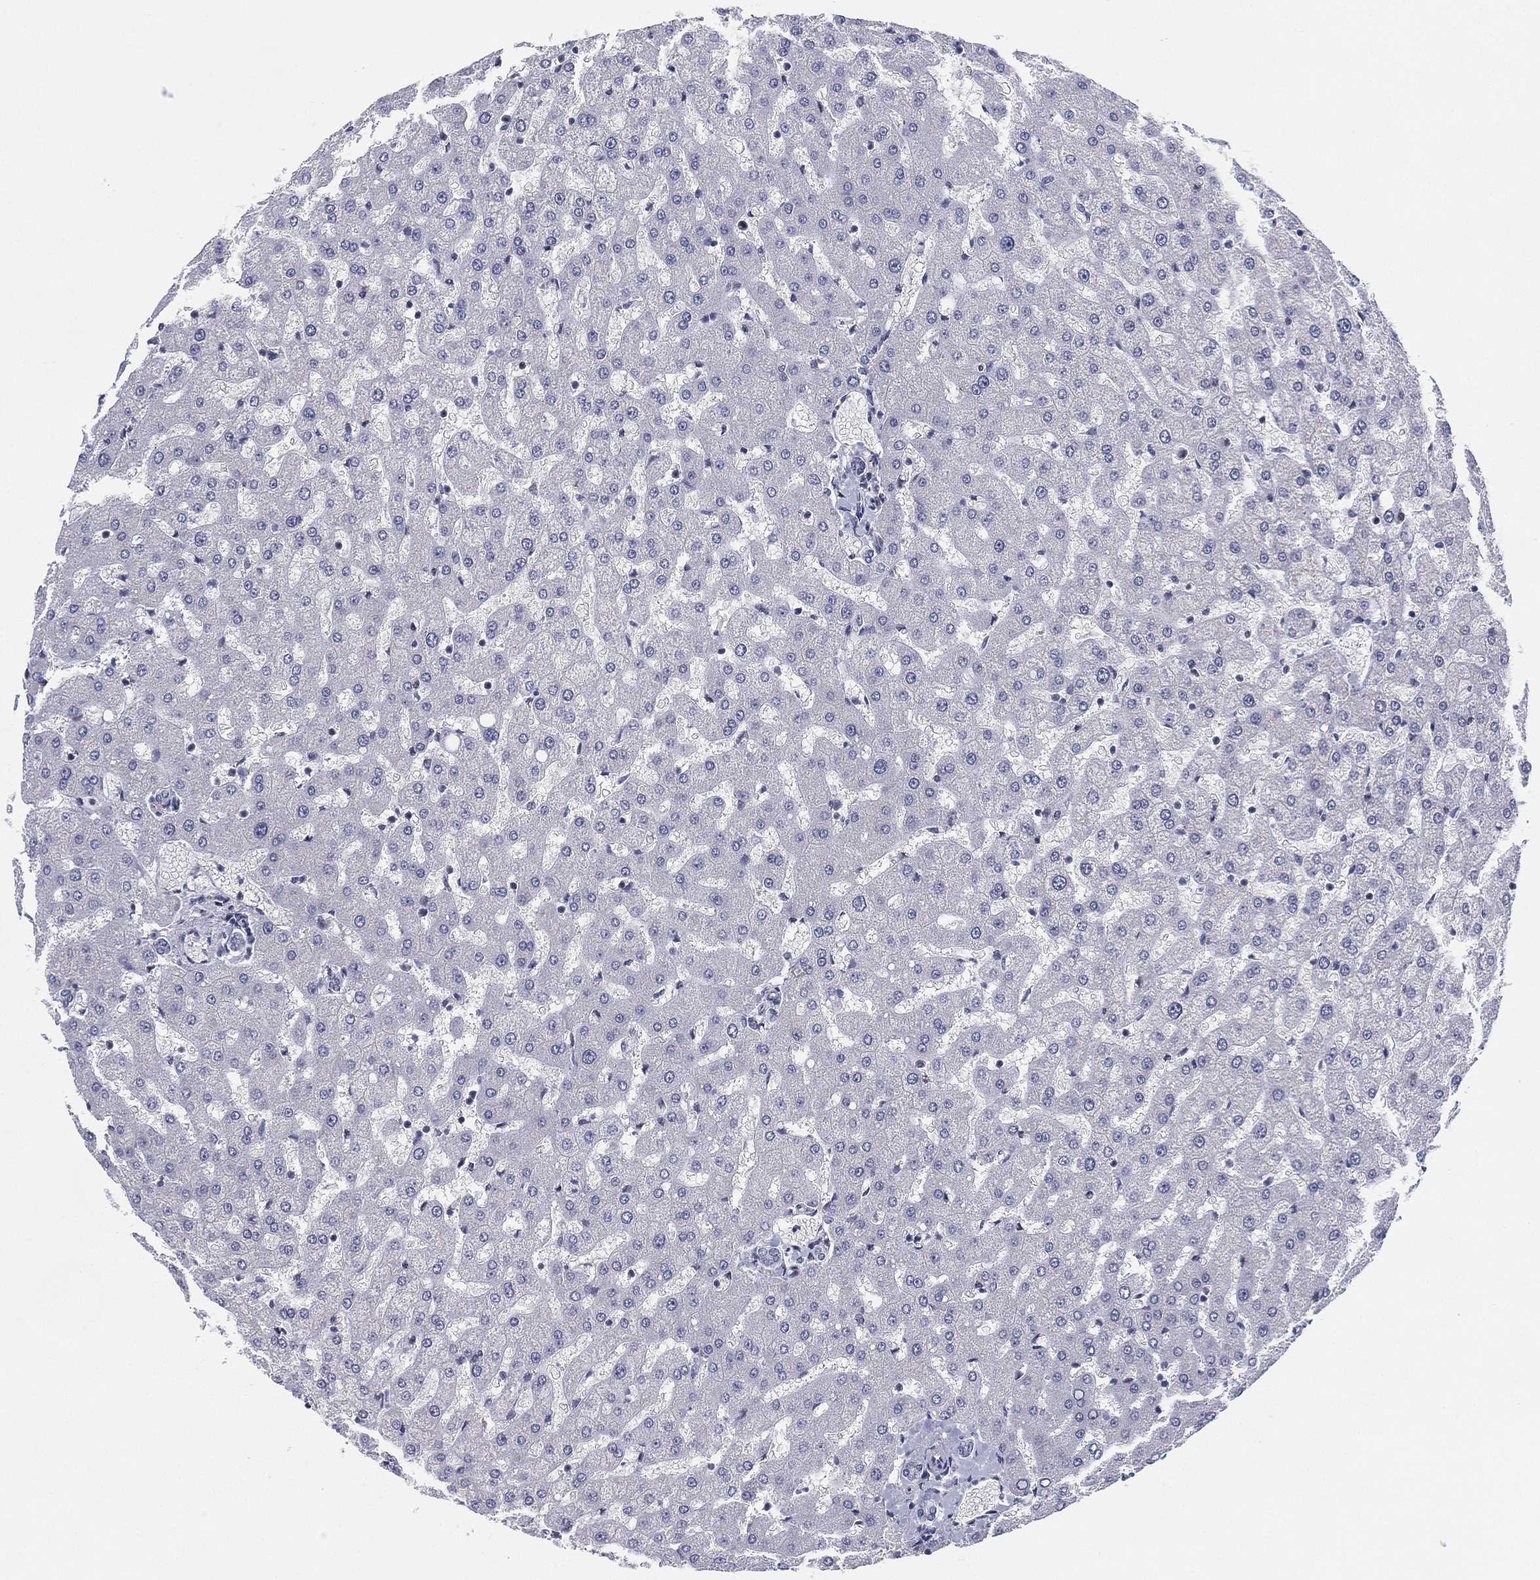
{"staining": {"intensity": "negative", "quantity": "none", "location": "none"}, "tissue": "liver", "cell_type": "Cholangiocytes", "image_type": "normal", "snomed": [{"axis": "morphology", "description": "Normal tissue, NOS"}, {"axis": "topography", "description": "Liver"}], "caption": "DAB immunohistochemical staining of unremarkable human liver demonstrates no significant staining in cholangiocytes.", "gene": "CD177", "patient": {"sex": "female", "age": 50}}